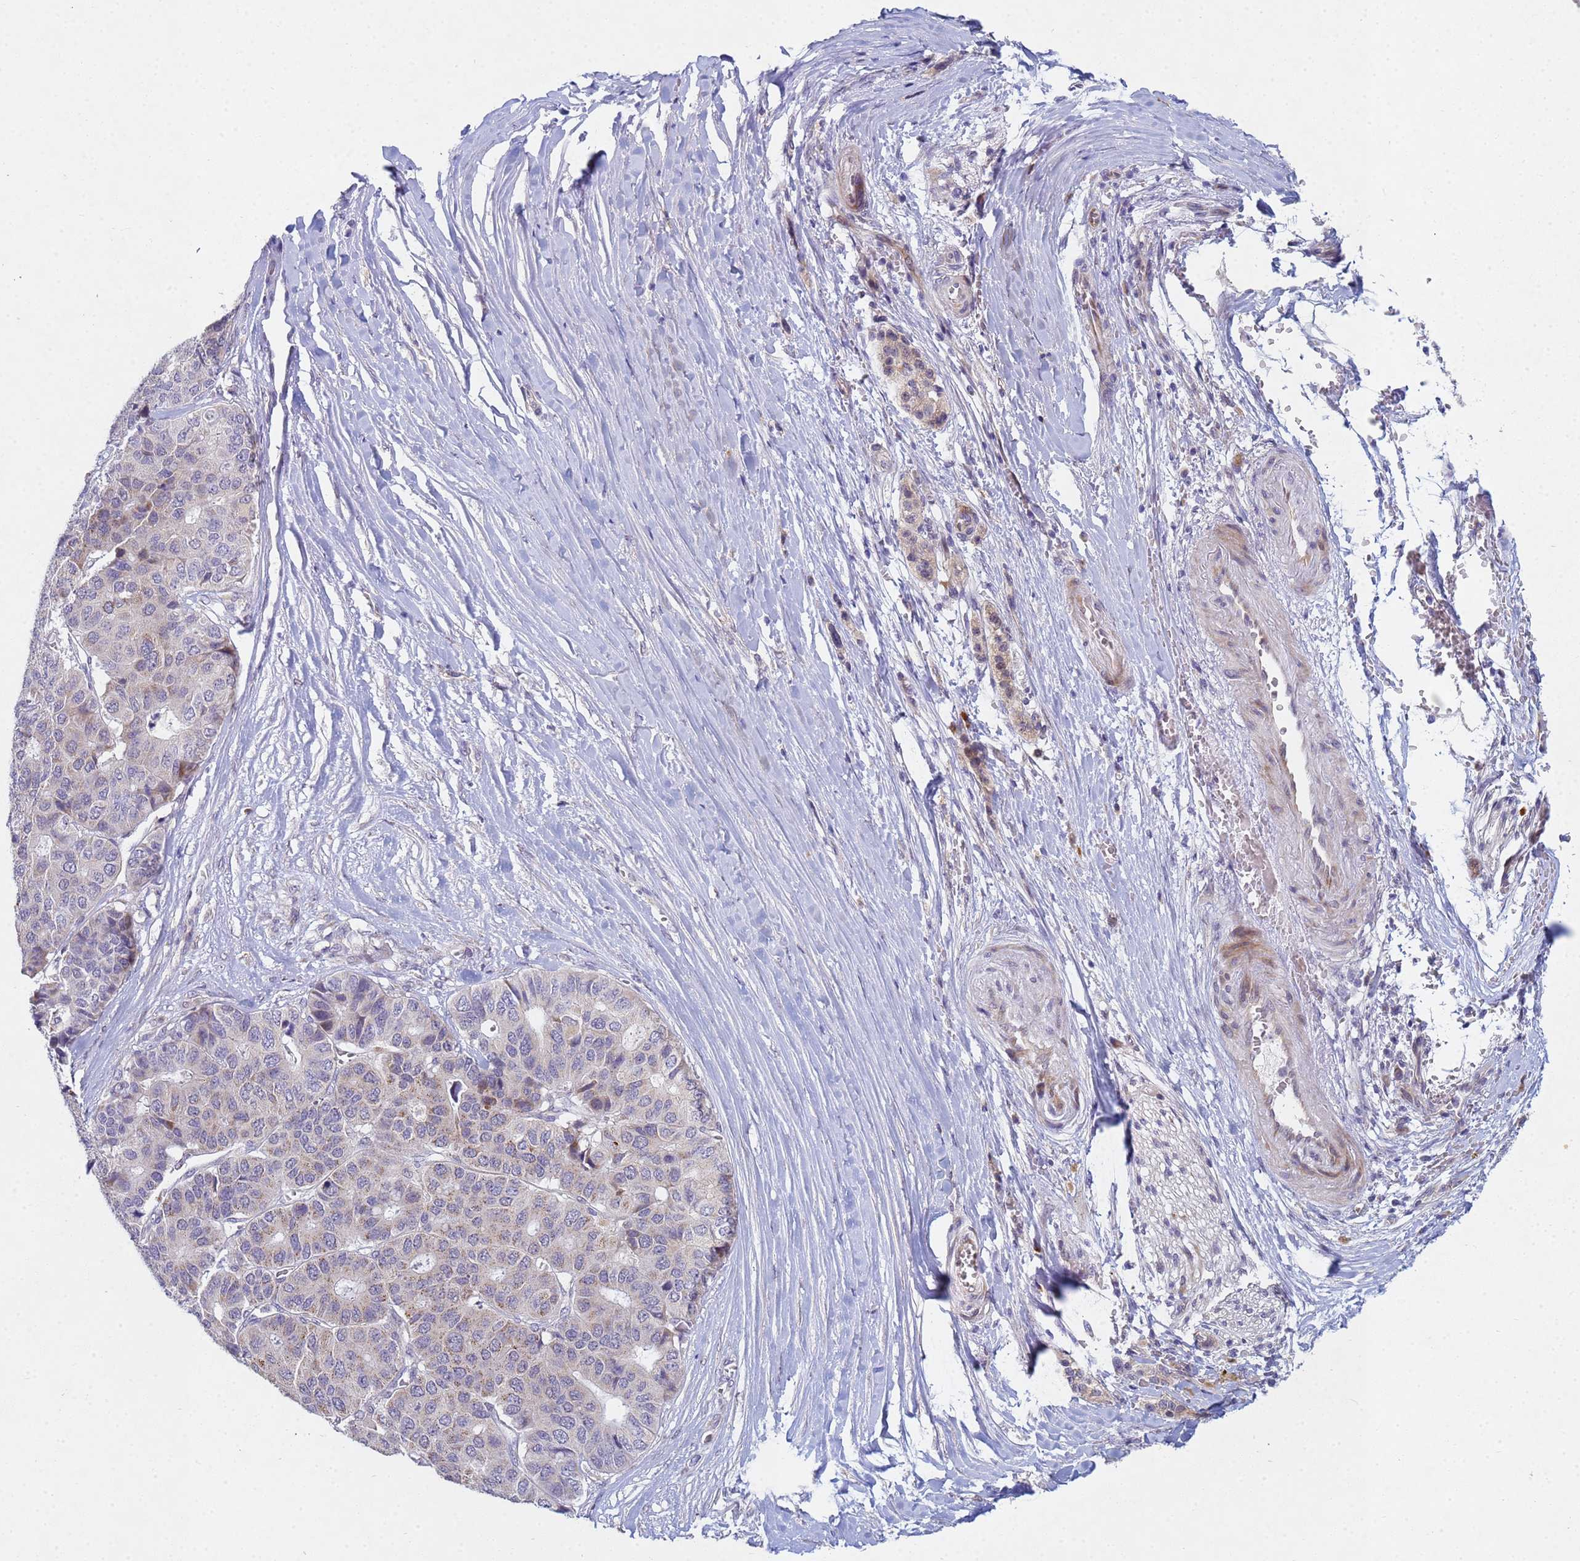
{"staining": {"intensity": "weak", "quantity": "<25%", "location": "cytoplasmic/membranous"}, "tissue": "pancreatic cancer", "cell_type": "Tumor cells", "image_type": "cancer", "snomed": [{"axis": "morphology", "description": "Adenocarcinoma, NOS"}, {"axis": "topography", "description": "Pancreas"}], "caption": "This is an immunohistochemistry (IHC) histopathology image of pancreatic cancer. There is no expression in tumor cells.", "gene": "TNPO2", "patient": {"sex": "male", "age": 50}}